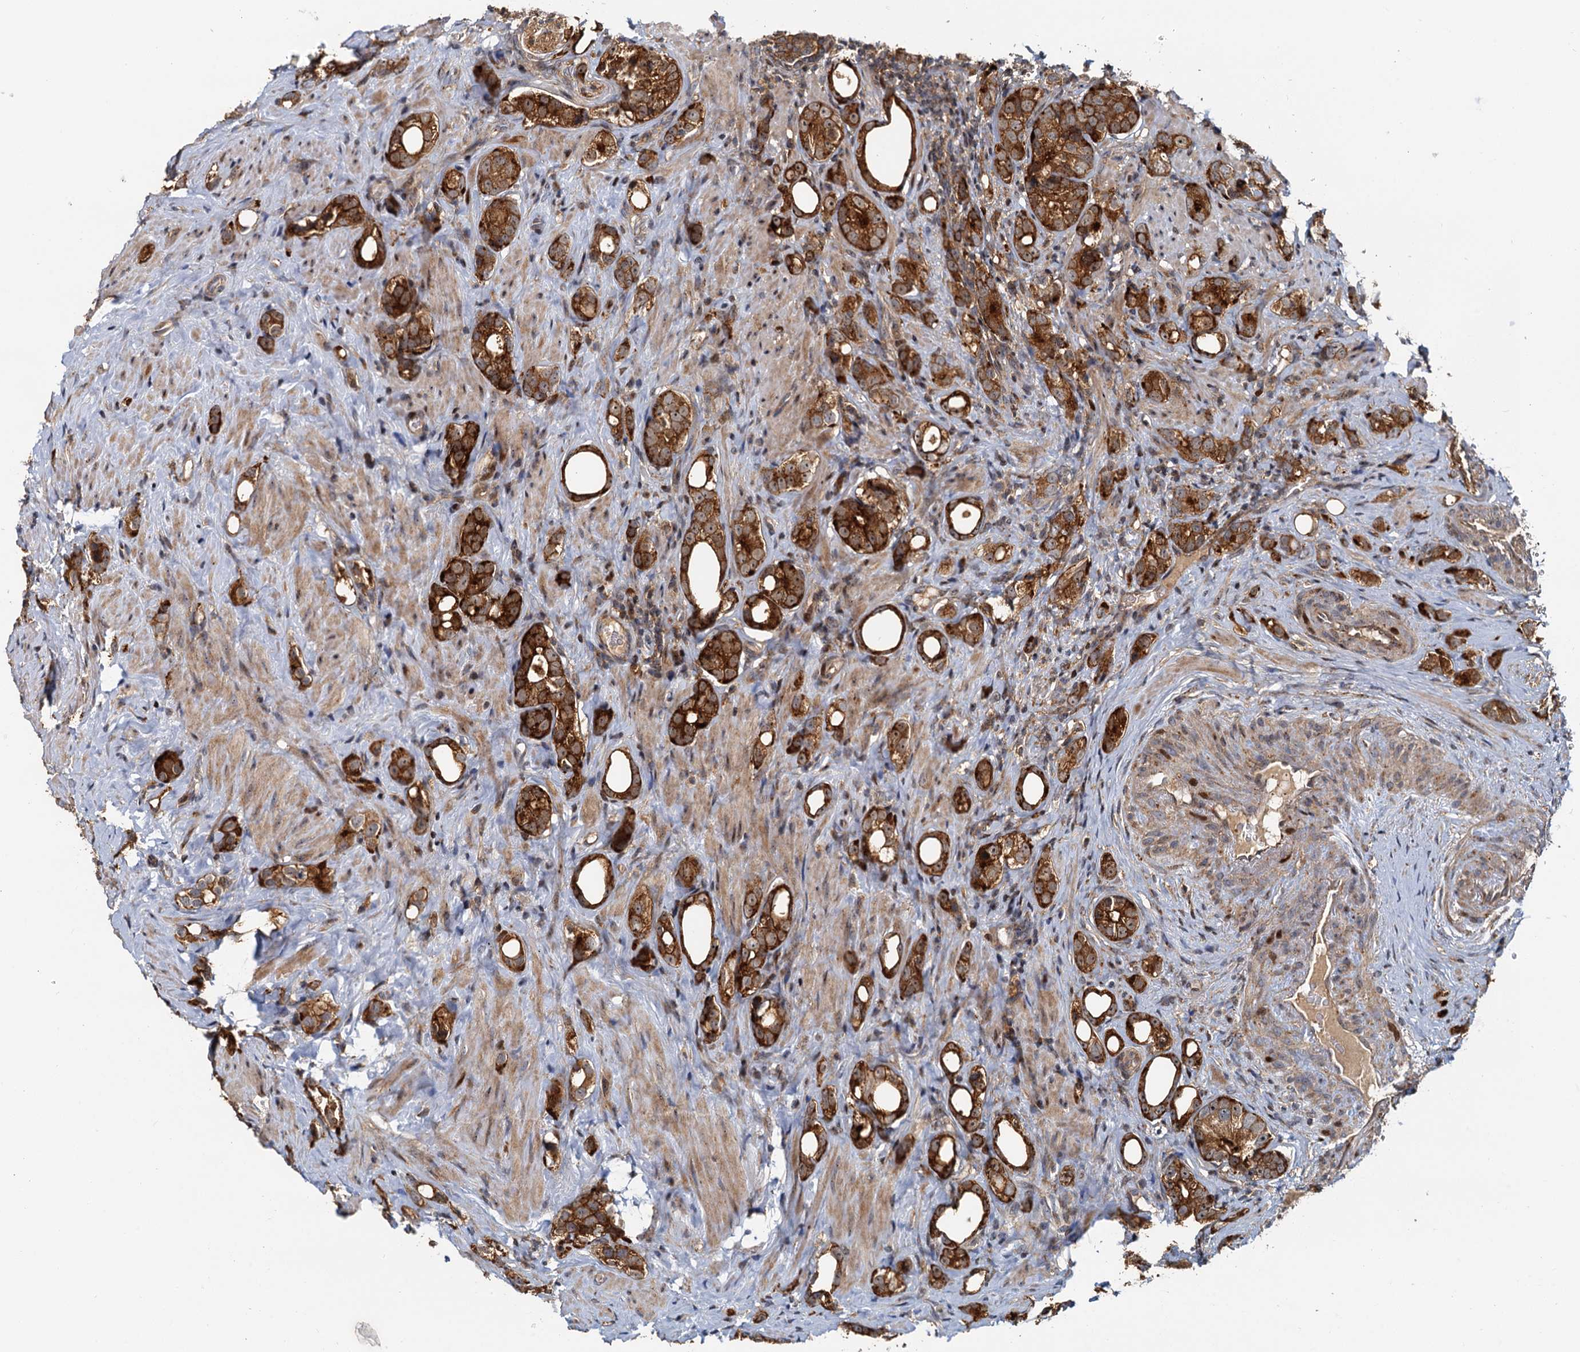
{"staining": {"intensity": "strong", "quantity": ">75%", "location": "cytoplasmic/membranous,nuclear"}, "tissue": "prostate cancer", "cell_type": "Tumor cells", "image_type": "cancer", "snomed": [{"axis": "morphology", "description": "Adenocarcinoma, High grade"}, {"axis": "topography", "description": "Prostate"}], "caption": "Adenocarcinoma (high-grade) (prostate) stained for a protein exhibits strong cytoplasmic/membranous and nuclear positivity in tumor cells.", "gene": "TOLLIP", "patient": {"sex": "male", "age": 63}}